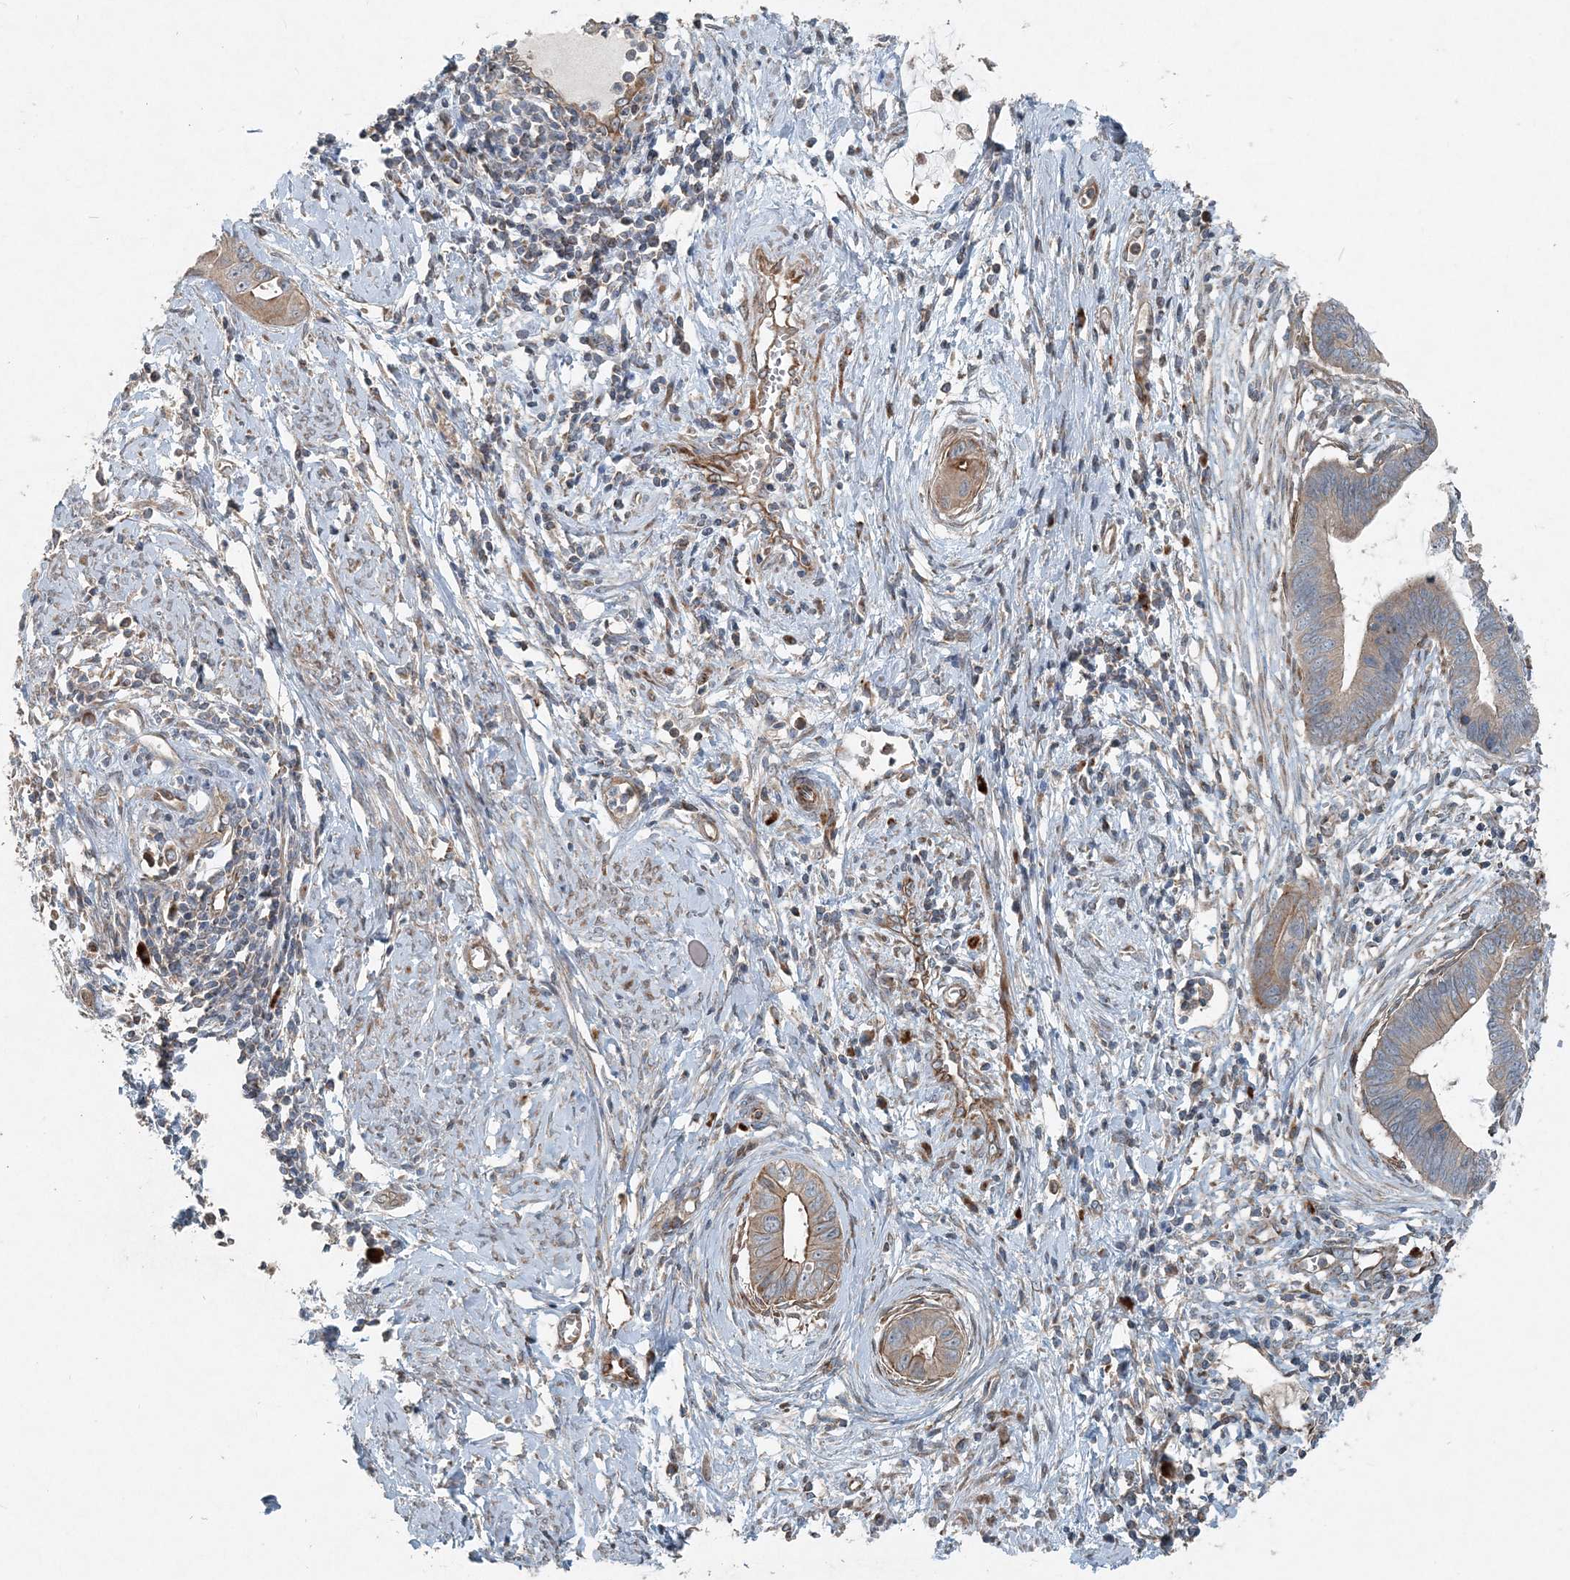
{"staining": {"intensity": "weak", "quantity": ">75%", "location": "cytoplasmic/membranous"}, "tissue": "cervical cancer", "cell_type": "Tumor cells", "image_type": "cancer", "snomed": [{"axis": "morphology", "description": "Adenocarcinoma, NOS"}, {"axis": "topography", "description": "Cervix"}], "caption": "High-magnification brightfield microscopy of cervical cancer (adenocarcinoma) stained with DAB (3,3'-diaminobenzidine) (brown) and counterstained with hematoxylin (blue). tumor cells exhibit weak cytoplasmic/membranous positivity is identified in approximately>75% of cells.", "gene": "INTU", "patient": {"sex": "female", "age": 44}}